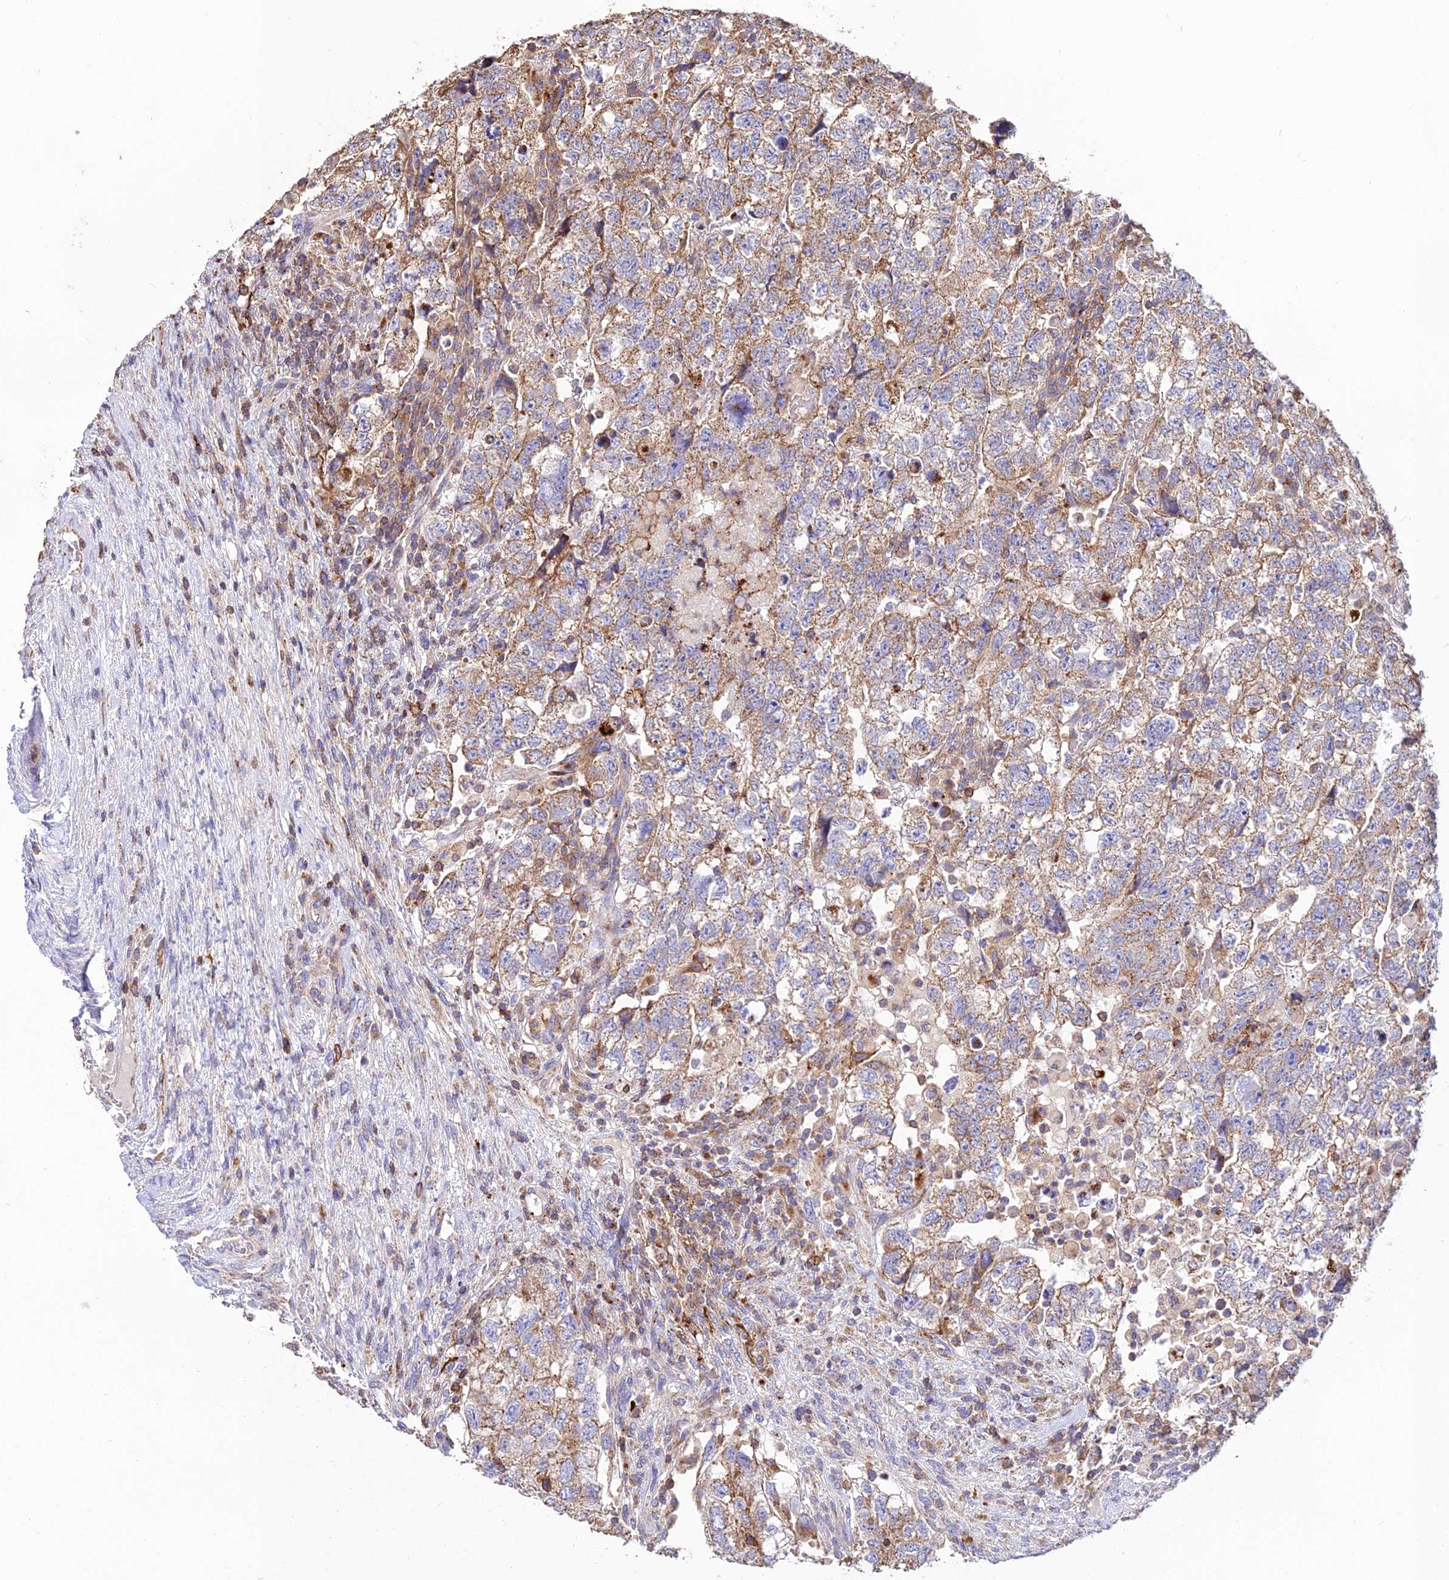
{"staining": {"intensity": "moderate", "quantity": ">75%", "location": "cytoplasmic/membranous"}, "tissue": "testis cancer", "cell_type": "Tumor cells", "image_type": "cancer", "snomed": [{"axis": "morphology", "description": "Normal tissue, NOS"}, {"axis": "morphology", "description": "Carcinoma, Embryonal, NOS"}, {"axis": "topography", "description": "Testis"}], "caption": "Immunohistochemistry (IHC) (DAB (3,3'-diaminobenzidine)) staining of testis embryonal carcinoma shows moderate cytoplasmic/membranous protein staining in about >75% of tumor cells.", "gene": "PNLIPRP3", "patient": {"sex": "male", "age": 36}}